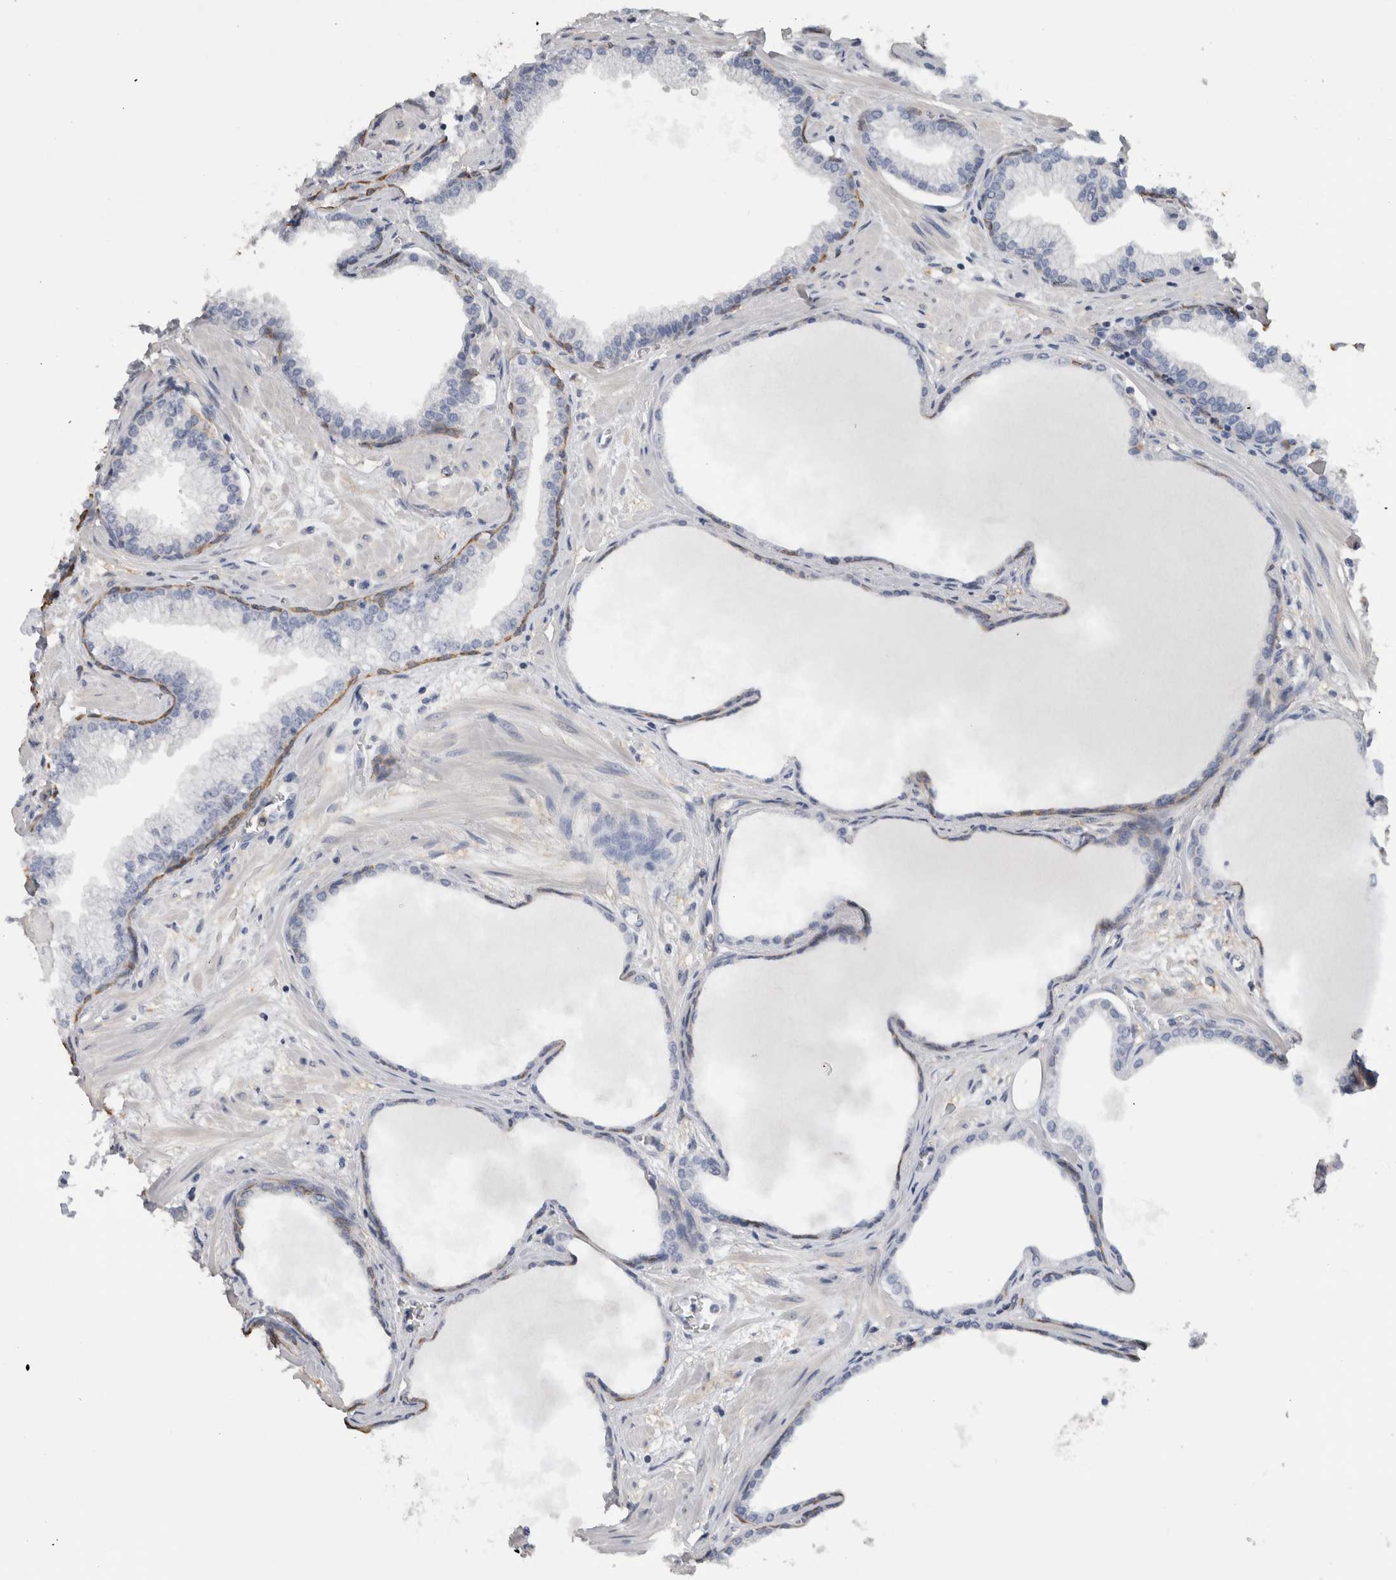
{"staining": {"intensity": "moderate", "quantity": "<25%", "location": "cytoplasmic/membranous"}, "tissue": "prostate", "cell_type": "Glandular cells", "image_type": "normal", "snomed": [{"axis": "morphology", "description": "Normal tissue, NOS"}, {"axis": "morphology", "description": "Urothelial carcinoma, Low grade"}, {"axis": "topography", "description": "Urinary bladder"}, {"axis": "topography", "description": "Prostate"}], "caption": "Protein staining reveals moderate cytoplasmic/membranous positivity in approximately <25% of glandular cells in normal prostate. Using DAB (brown) and hematoxylin (blue) stains, captured at high magnification using brightfield microscopy.", "gene": "SCRN1", "patient": {"sex": "male", "age": 60}}